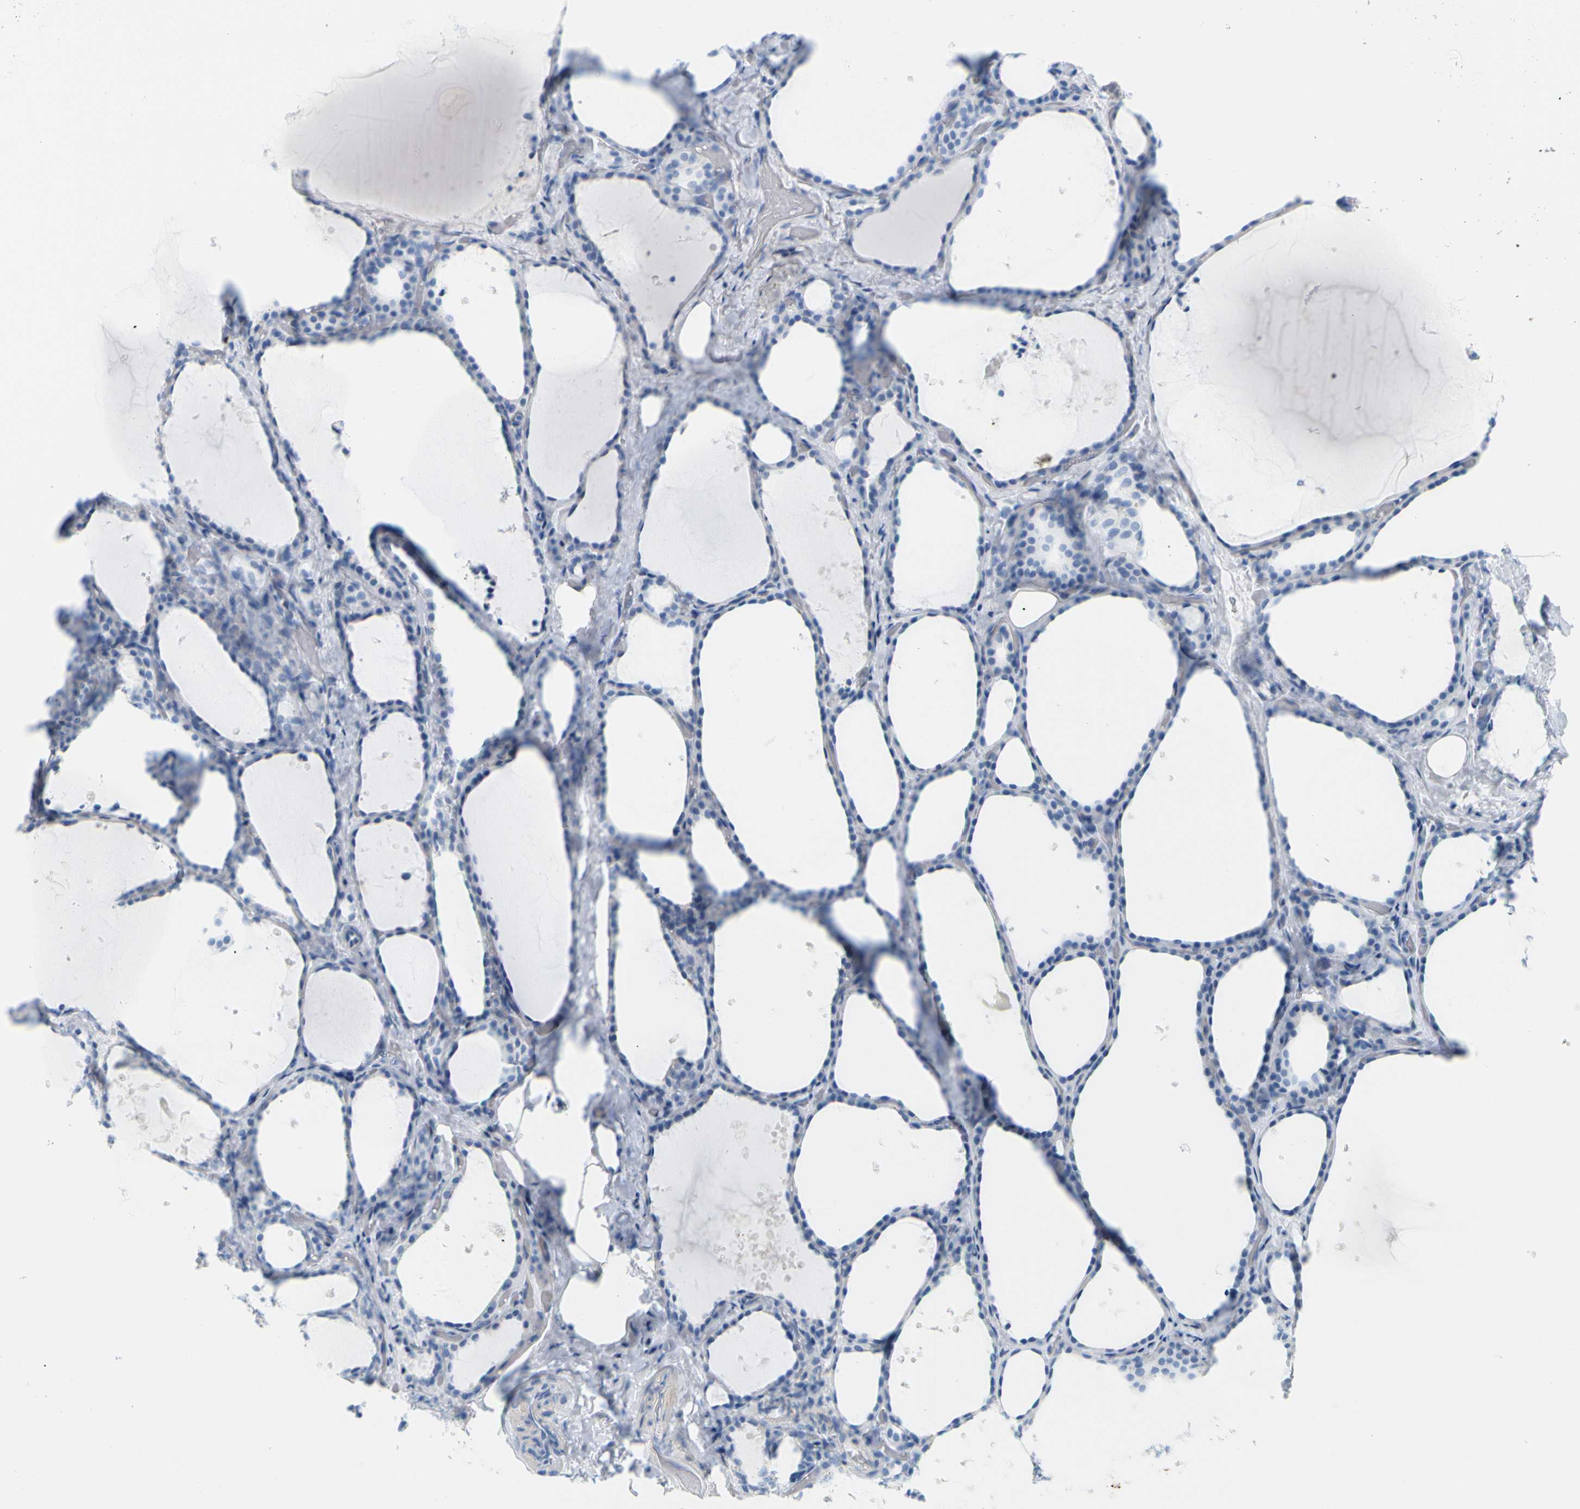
{"staining": {"intensity": "negative", "quantity": "none", "location": "none"}, "tissue": "thyroid gland", "cell_type": "Glandular cells", "image_type": "normal", "snomed": [{"axis": "morphology", "description": "Normal tissue, NOS"}, {"axis": "topography", "description": "Thyroid gland"}], "caption": "An immunohistochemistry micrograph of normal thyroid gland is shown. There is no staining in glandular cells of thyroid gland.", "gene": "OPN1SW", "patient": {"sex": "female", "age": 44}}